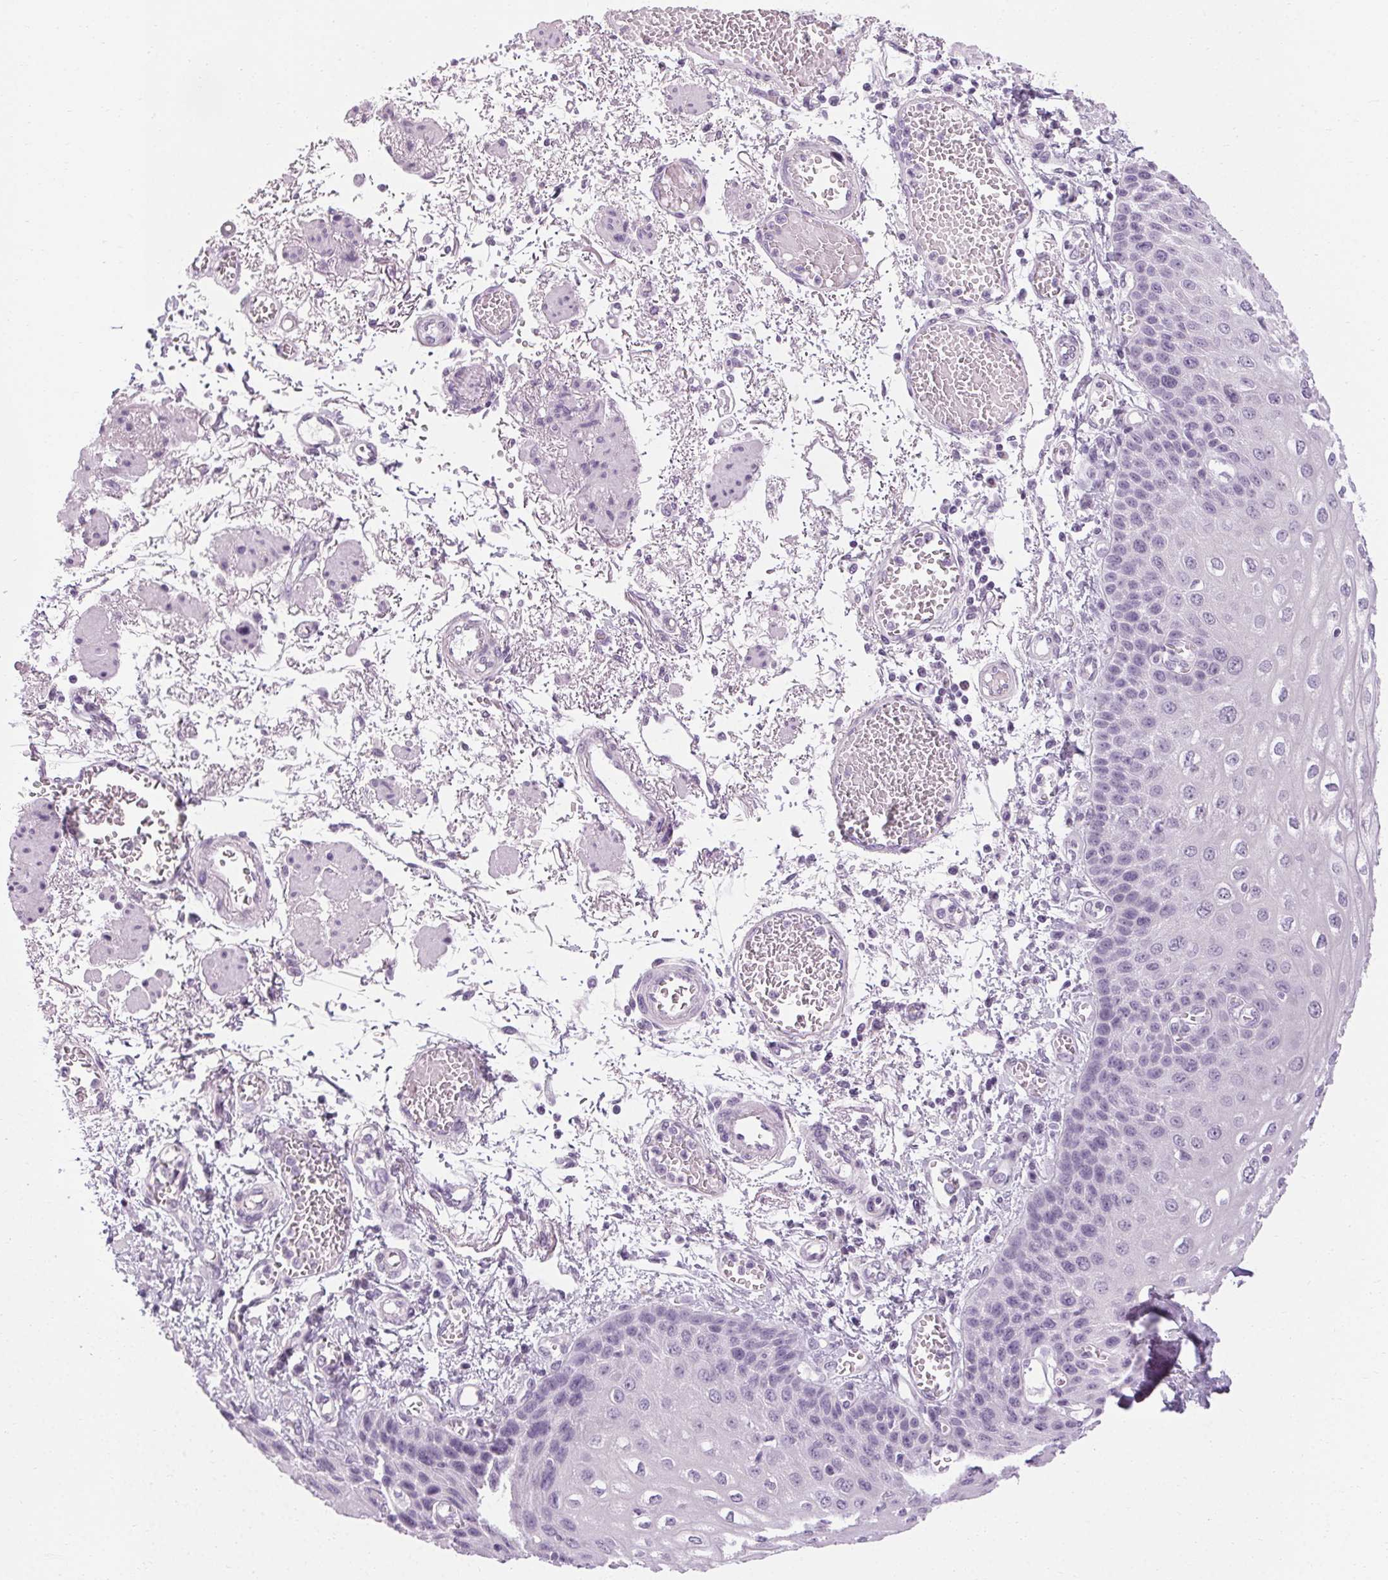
{"staining": {"intensity": "negative", "quantity": "none", "location": "none"}, "tissue": "esophagus", "cell_type": "Squamous epithelial cells", "image_type": "normal", "snomed": [{"axis": "morphology", "description": "Normal tissue, NOS"}, {"axis": "morphology", "description": "Adenocarcinoma, NOS"}, {"axis": "topography", "description": "Esophagus"}], "caption": "DAB (3,3'-diaminobenzidine) immunohistochemical staining of benign esophagus exhibits no significant staining in squamous epithelial cells. (DAB (3,3'-diaminobenzidine) IHC with hematoxylin counter stain).", "gene": "POMC", "patient": {"sex": "male", "age": 81}}